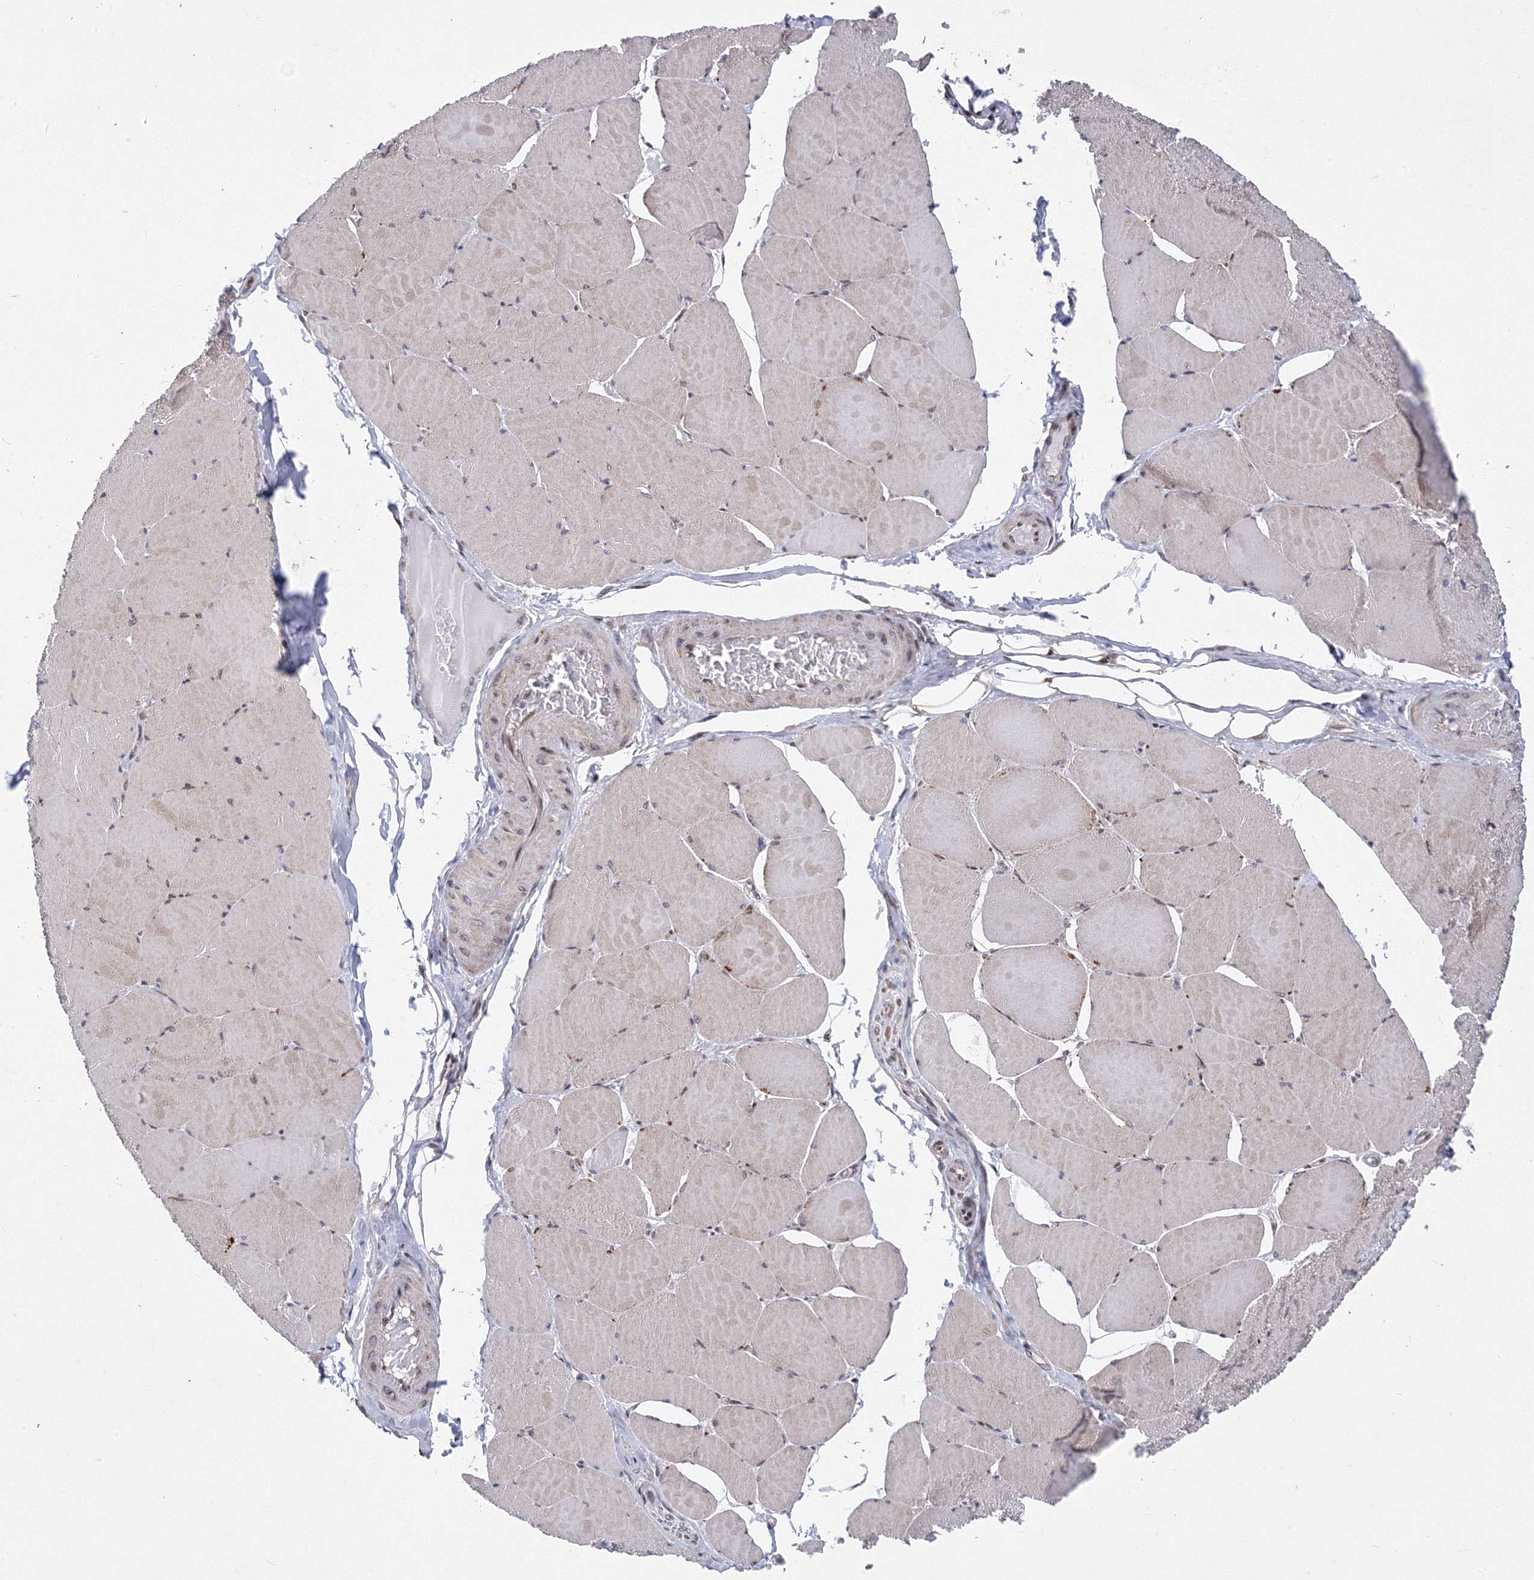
{"staining": {"intensity": "moderate", "quantity": "<25%", "location": "cytoplasmic/membranous"}, "tissue": "skeletal muscle", "cell_type": "Myocytes", "image_type": "normal", "snomed": [{"axis": "morphology", "description": "Normal tissue, NOS"}, {"axis": "topography", "description": "Skeletal muscle"}, {"axis": "topography", "description": "Head-Neck"}], "caption": "Immunohistochemical staining of benign skeletal muscle shows <25% levels of moderate cytoplasmic/membranous protein positivity in approximately <25% of myocytes. The staining was performed using DAB, with brown indicating positive protein expression. Nuclei are stained blue with hematoxylin.", "gene": "GPN1", "patient": {"sex": "male", "age": 66}}